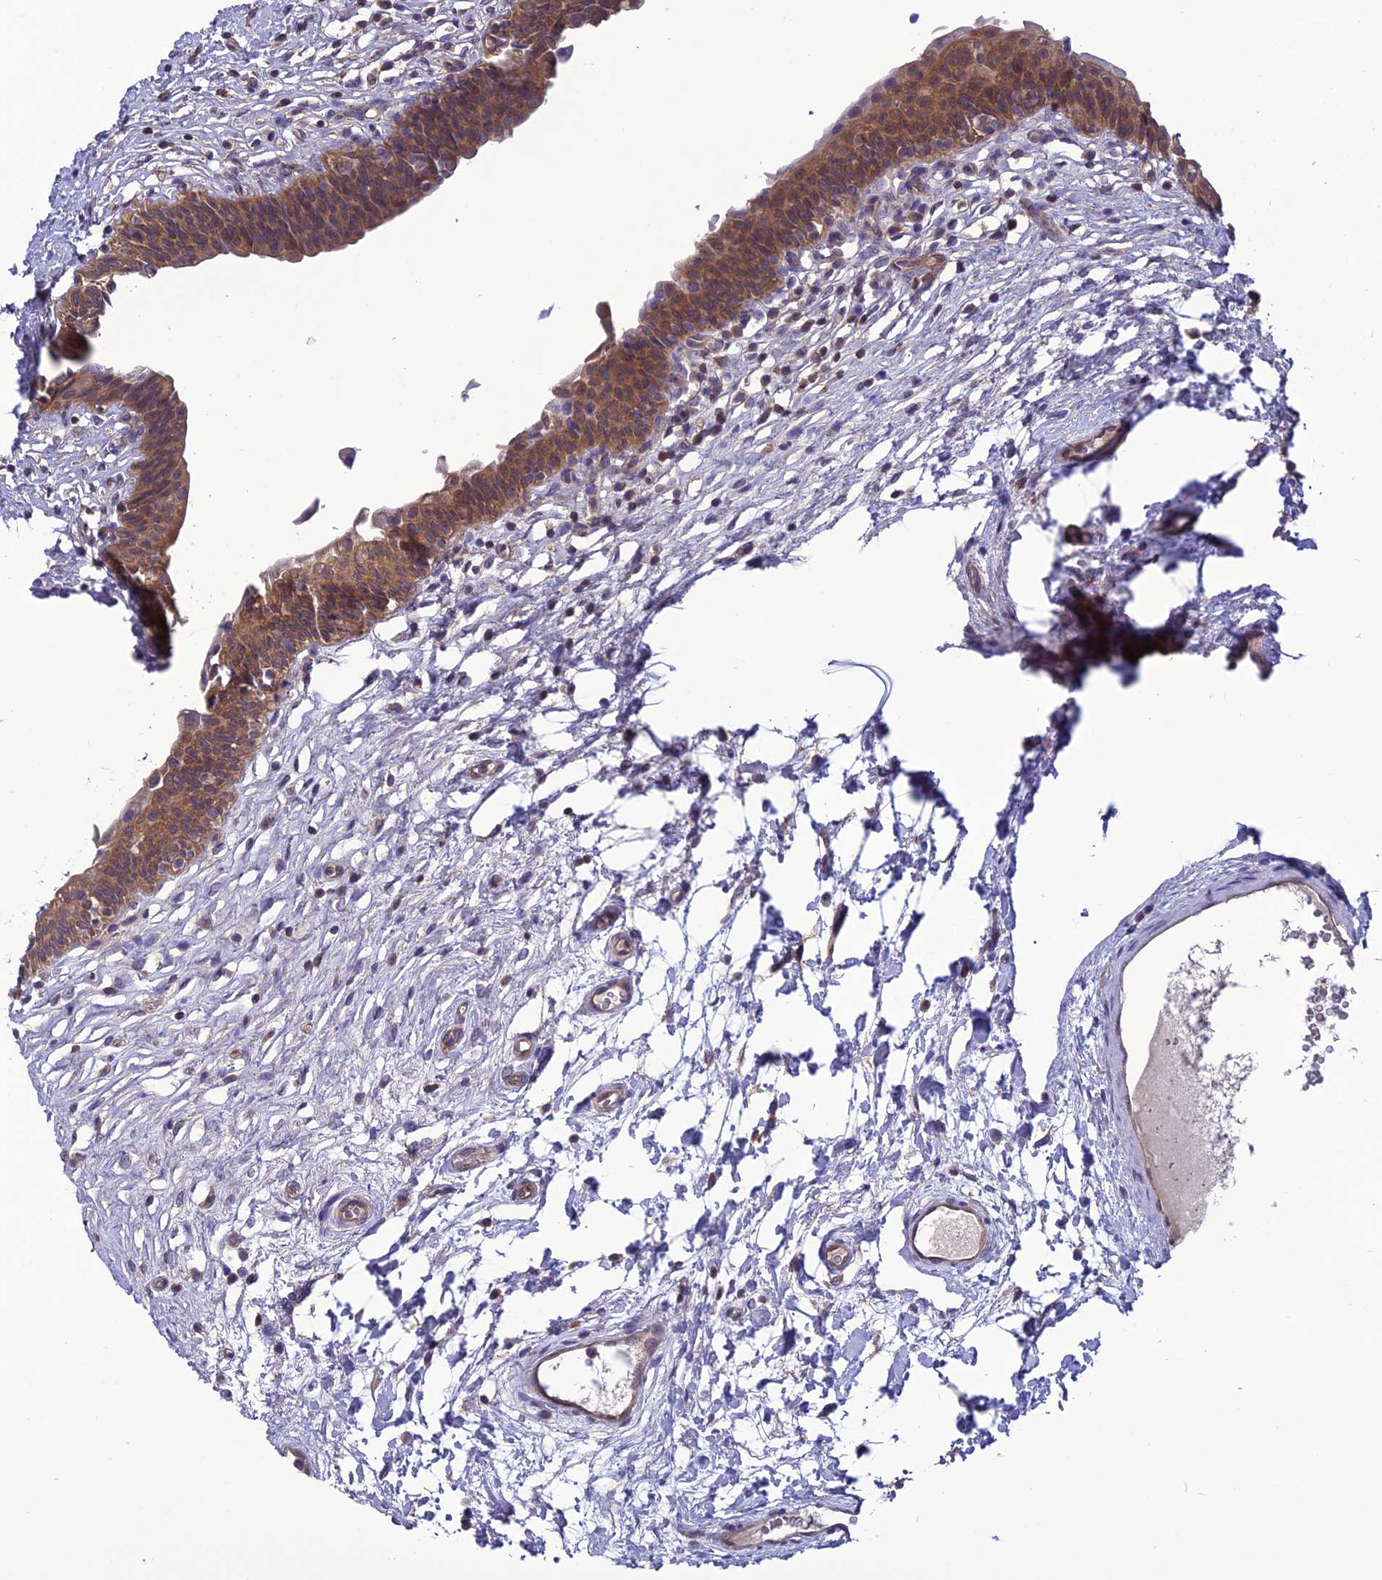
{"staining": {"intensity": "moderate", "quantity": ">75%", "location": "cytoplasmic/membranous"}, "tissue": "urinary bladder", "cell_type": "Urothelial cells", "image_type": "normal", "snomed": [{"axis": "morphology", "description": "Normal tissue, NOS"}, {"axis": "topography", "description": "Urinary bladder"}], "caption": "Immunohistochemistry micrograph of normal urinary bladder: urinary bladder stained using immunohistochemistry (IHC) displays medium levels of moderate protein expression localized specifically in the cytoplasmic/membranous of urothelial cells, appearing as a cytoplasmic/membranous brown color.", "gene": "PSMF1", "patient": {"sex": "male", "age": 83}}